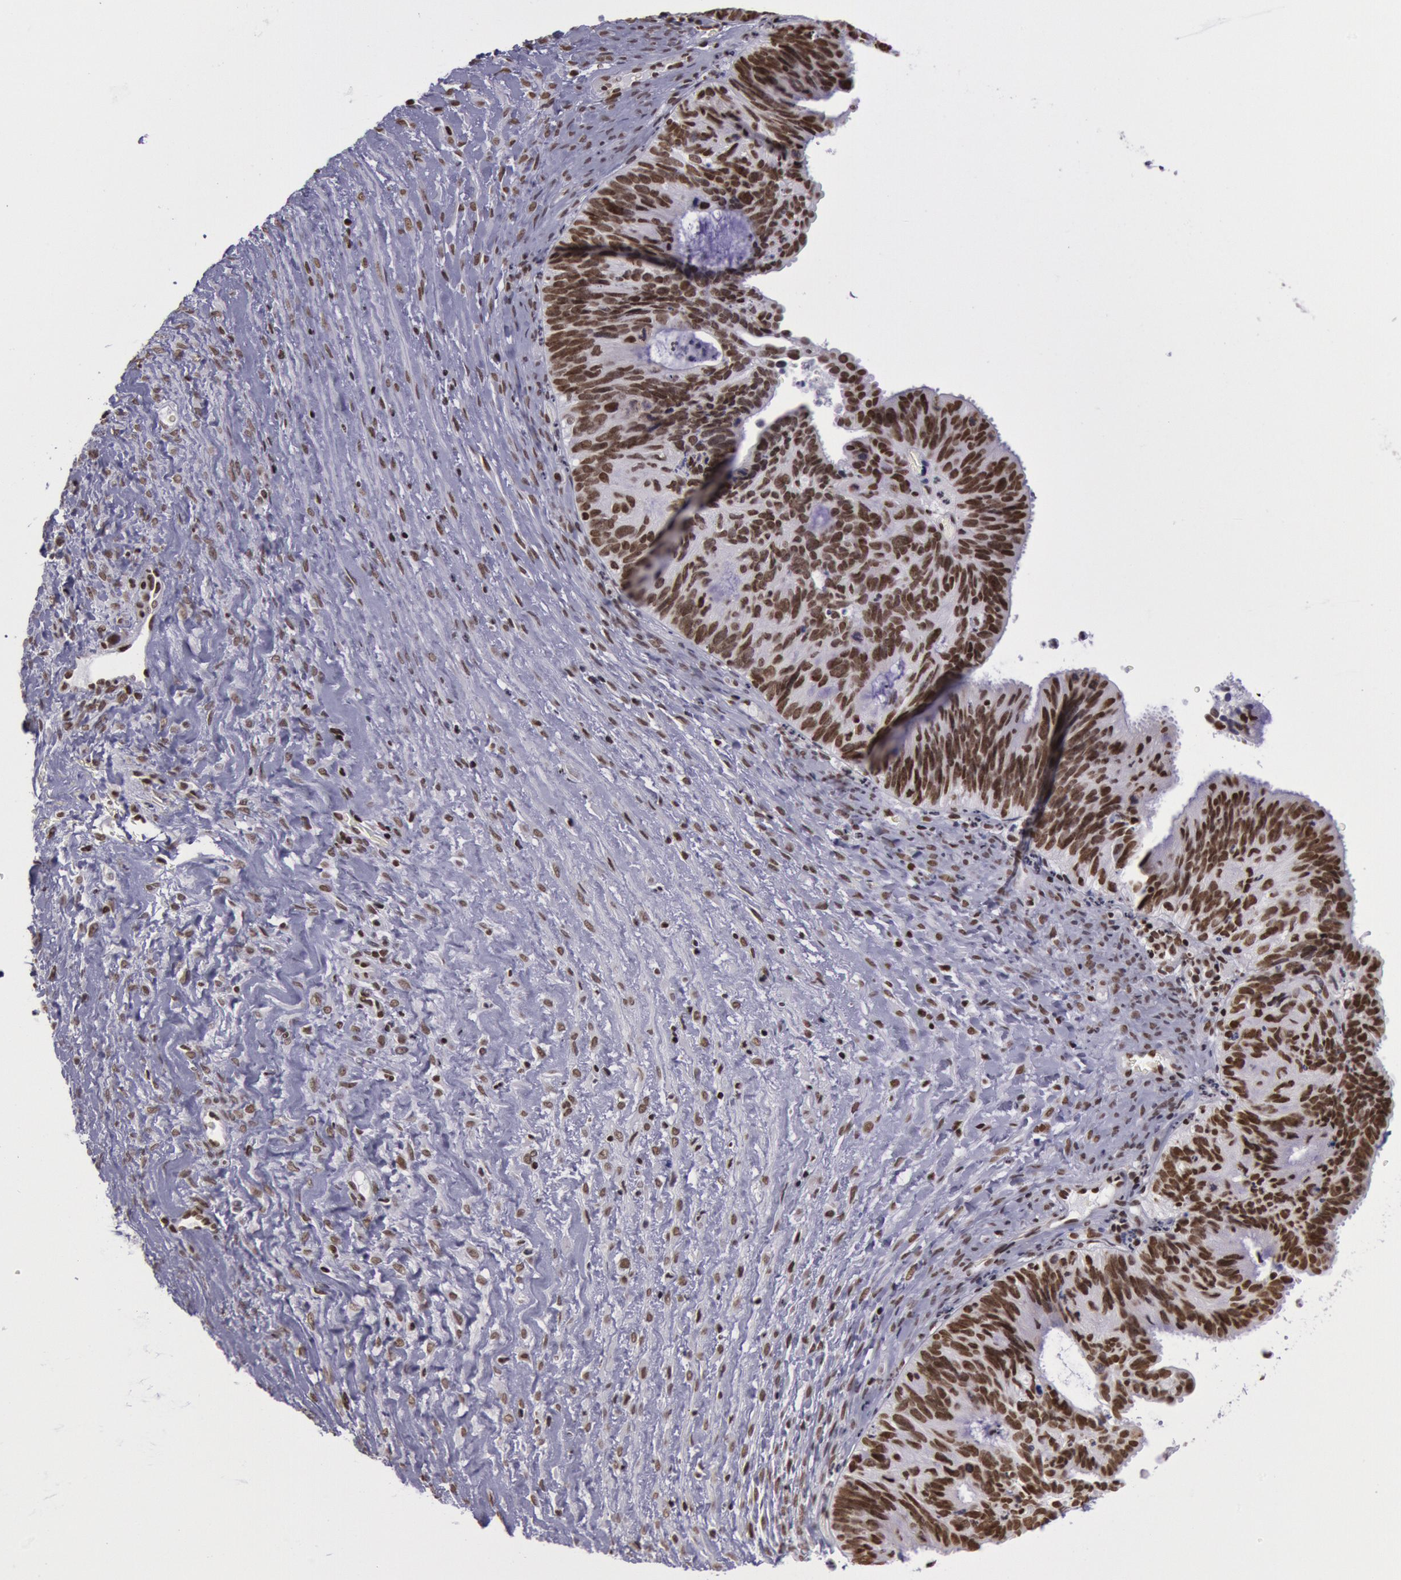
{"staining": {"intensity": "strong", "quantity": ">75%", "location": "nuclear"}, "tissue": "ovarian cancer", "cell_type": "Tumor cells", "image_type": "cancer", "snomed": [{"axis": "morphology", "description": "Carcinoma, endometroid"}, {"axis": "topography", "description": "Ovary"}], "caption": "IHC (DAB (3,3'-diaminobenzidine)) staining of human ovarian cancer (endometroid carcinoma) shows strong nuclear protein positivity in approximately >75% of tumor cells. Using DAB (3,3'-diaminobenzidine) (brown) and hematoxylin (blue) stains, captured at high magnification using brightfield microscopy.", "gene": "NKAP", "patient": {"sex": "female", "age": 52}}